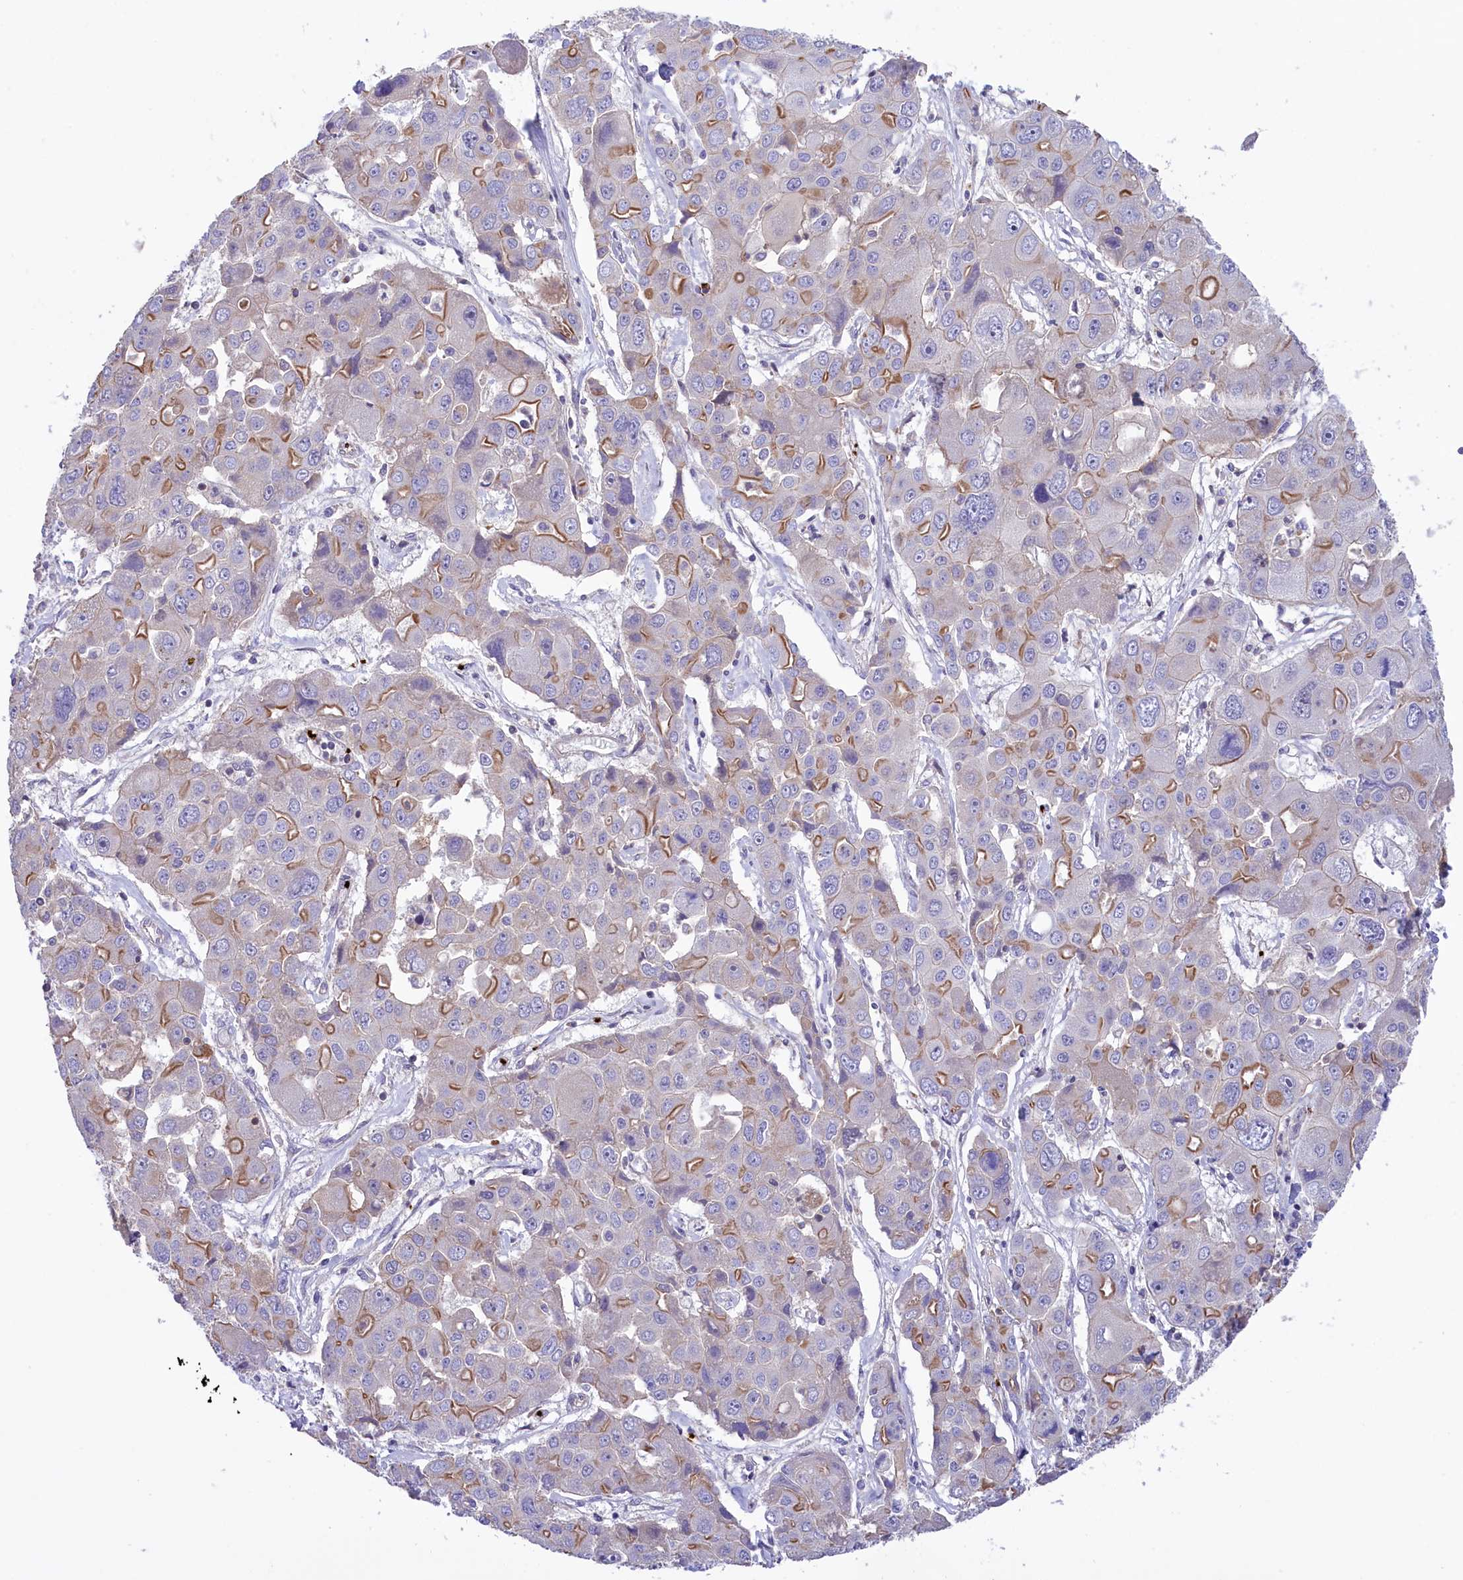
{"staining": {"intensity": "moderate", "quantity": "25%-75%", "location": "cytoplasmic/membranous"}, "tissue": "liver cancer", "cell_type": "Tumor cells", "image_type": "cancer", "snomed": [{"axis": "morphology", "description": "Cholangiocarcinoma"}, {"axis": "topography", "description": "Liver"}], "caption": "Moderate cytoplasmic/membranous staining is identified in about 25%-75% of tumor cells in liver cancer. (DAB (3,3'-diaminobenzidine) IHC with brightfield microscopy, high magnification).", "gene": "HEATR3", "patient": {"sex": "male", "age": 67}}